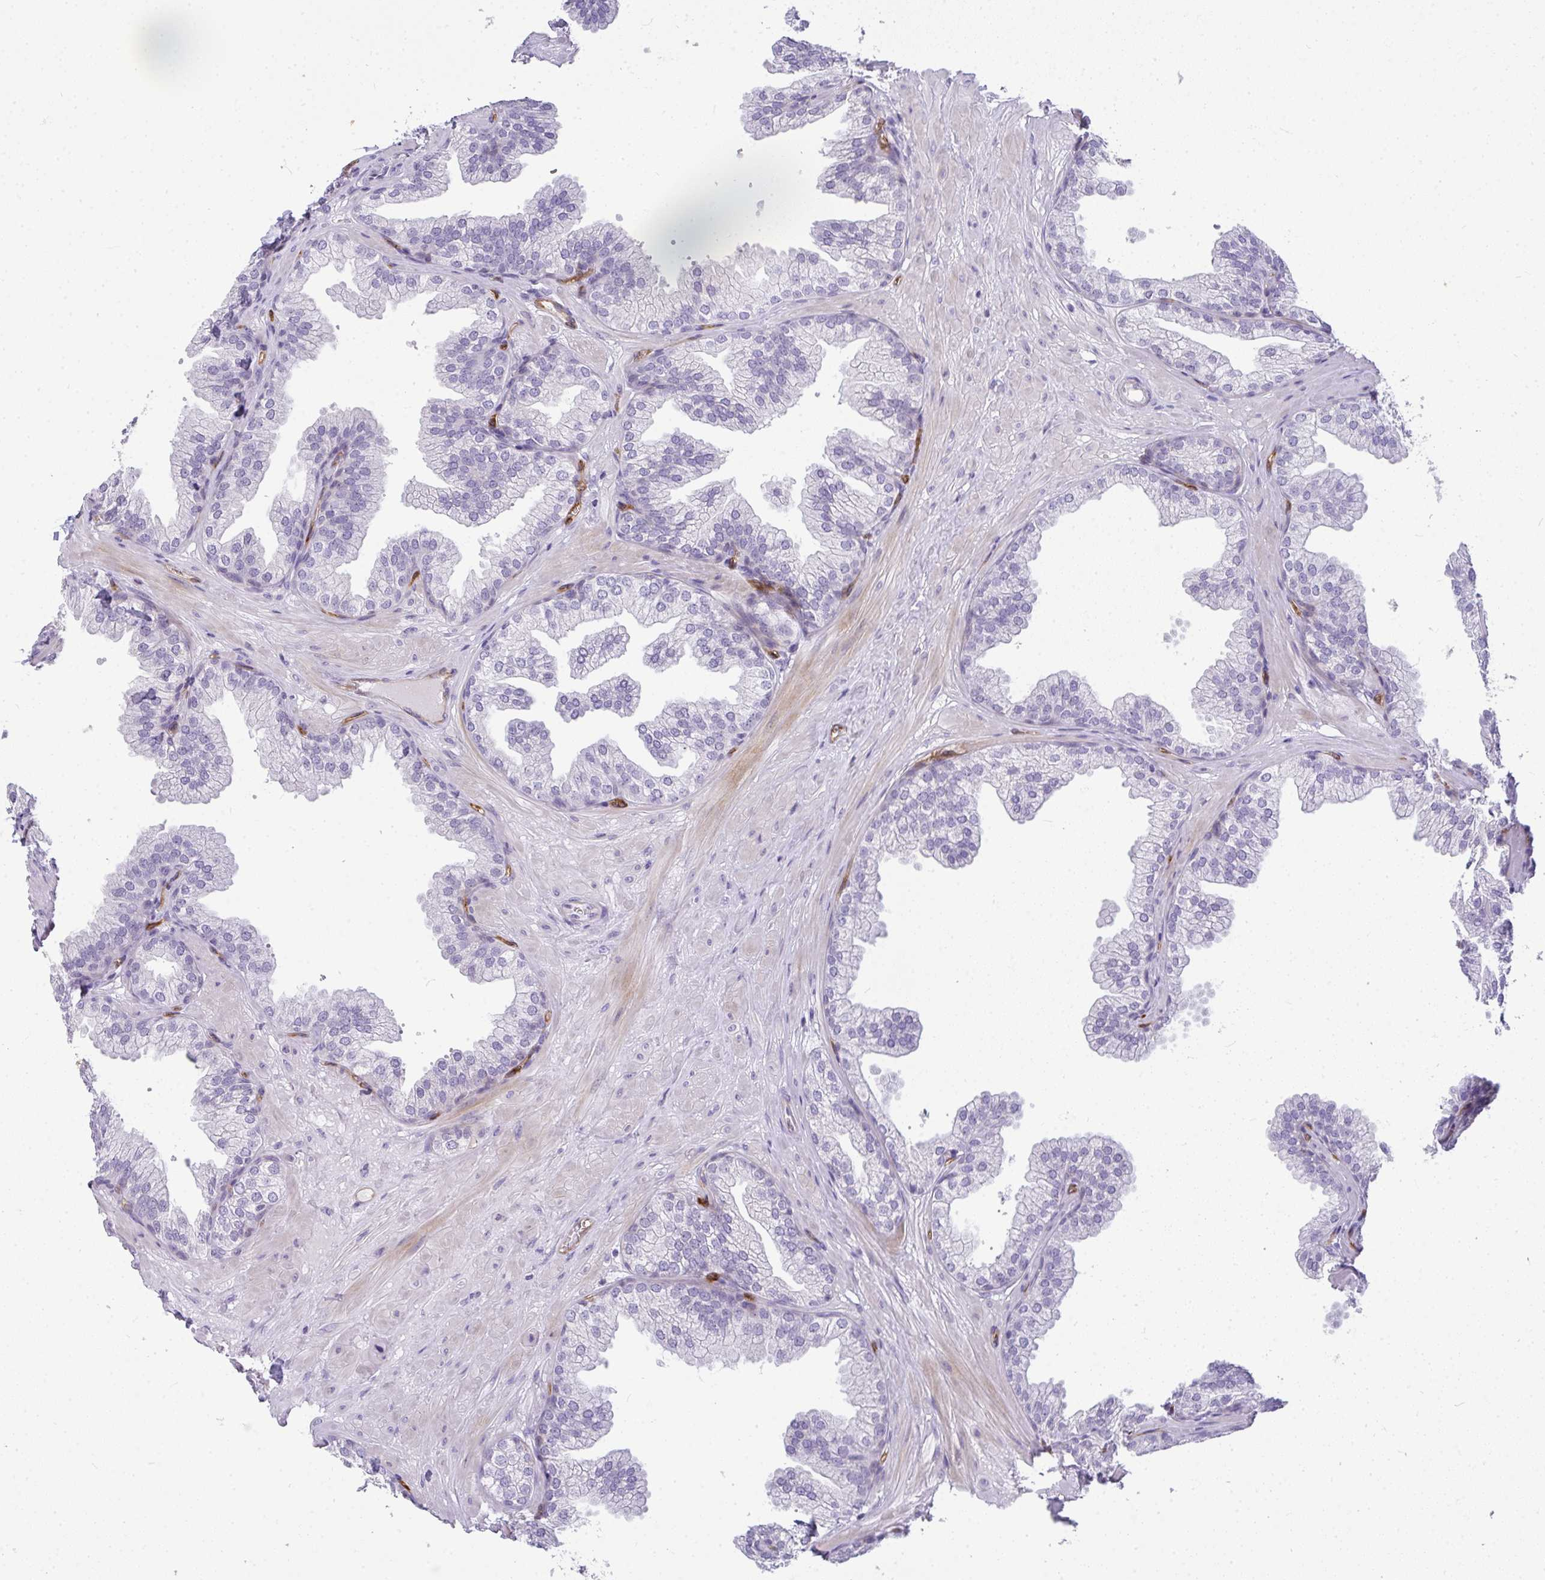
{"staining": {"intensity": "negative", "quantity": "none", "location": "none"}, "tissue": "prostate", "cell_type": "Glandular cells", "image_type": "normal", "snomed": [{"axis": "morphology", "description": "Normal tissue, NOS"}, {"axis": "topography", "description": "Prostate"}], "caption": "Immunohistochemistry micrograph of benign prostate stained for a protein (brown), which displays no expression in glandular cells. (Stains: DAB immunohistochemistry (IHC) with hematoxylin counter stain, Microscopy: brightfield microscopy at high magnification).", "gene": "LIPE", "patient": {"sex": "male", "age": 37}}